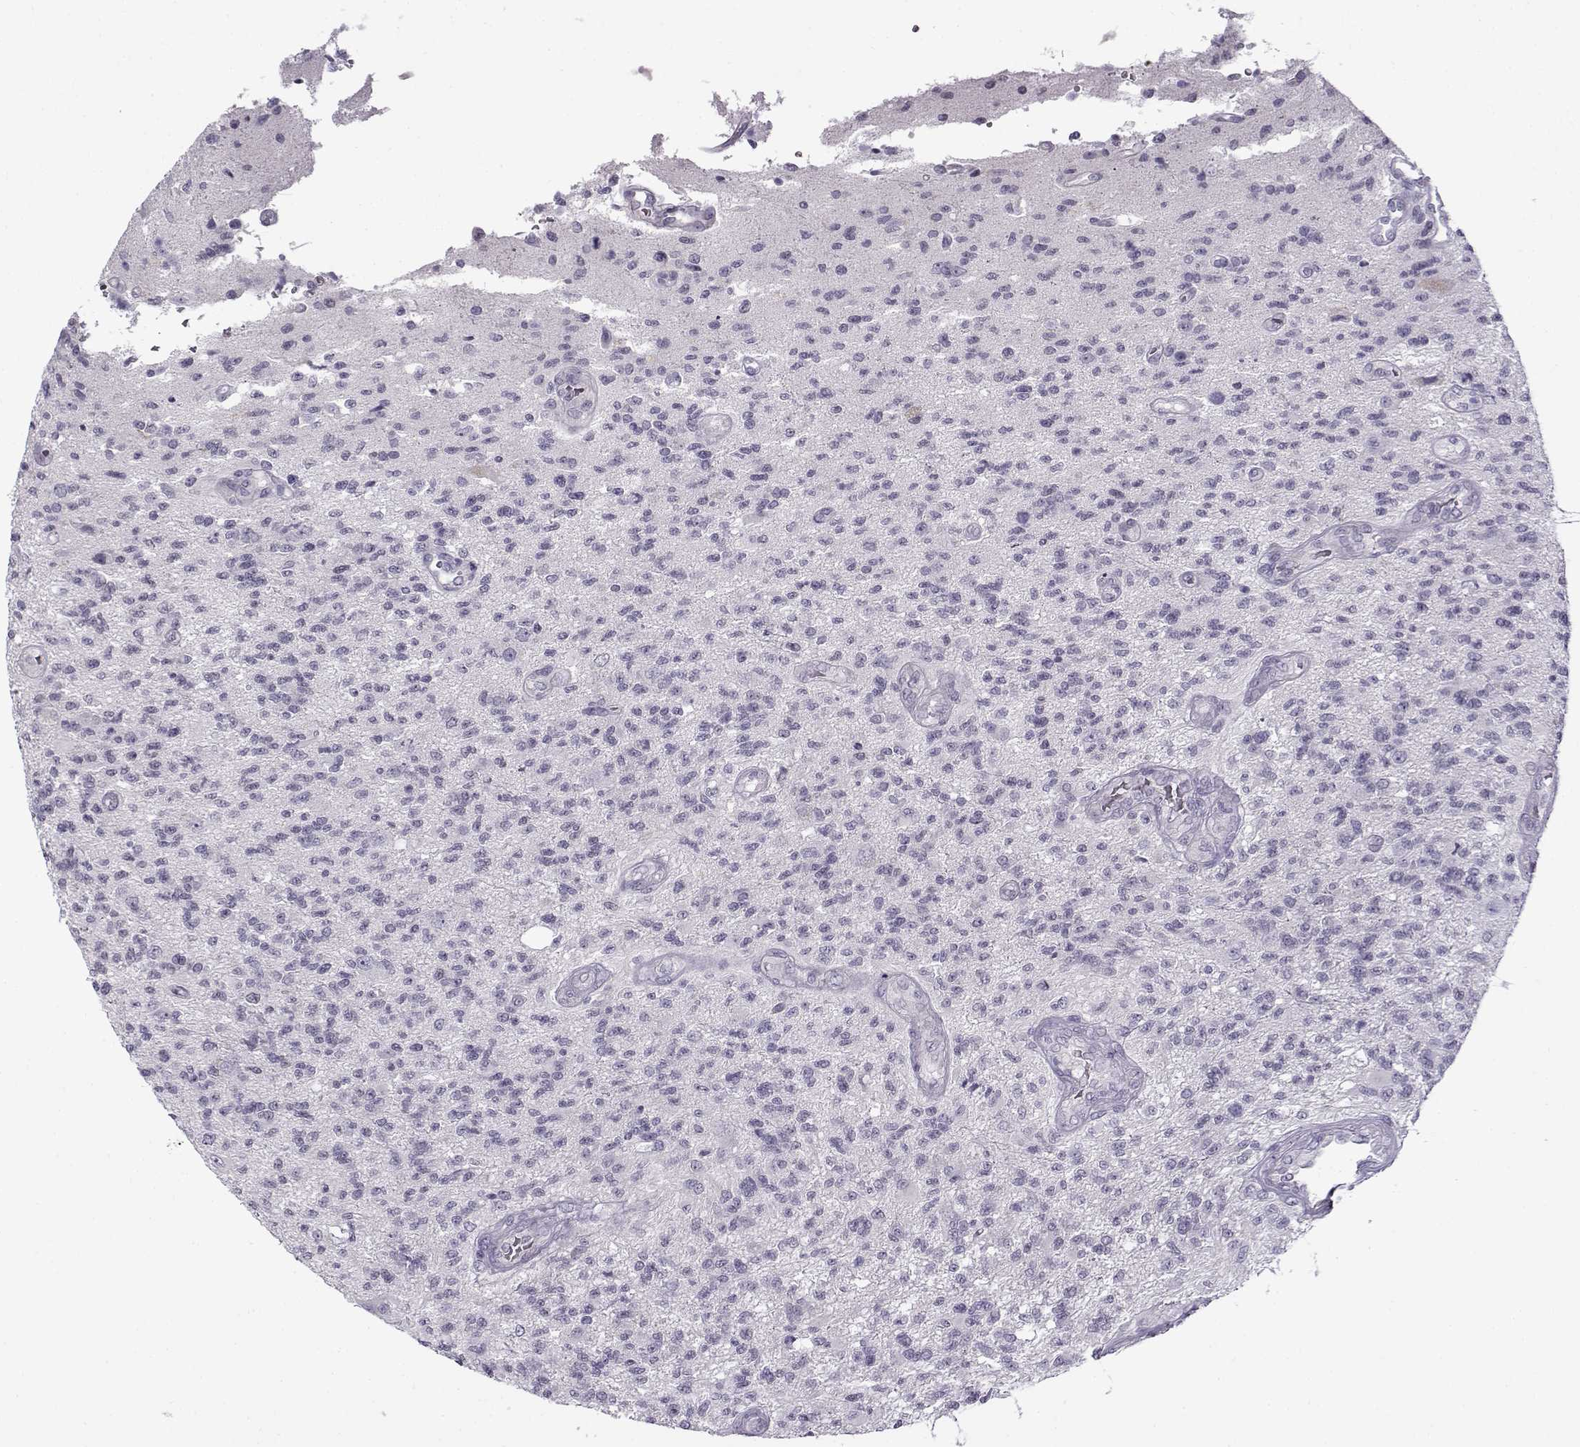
{"staining": {"intensity": "negative", "quantity": "none", "location": "none"}, "tissue": "glioma", "cell_type": "Tumor cells", "image_type": "cancer", "snomed": [{"axis": "morphology", "description": "Glioma, malignant, High grade"}, {"axis": "topography", "description": "Brain"}], "caption": "Glioma was stained to show a protein in brown. There is no significant positivity in tumor cells.", "gene": "TEX55", "patient": {"sex": "male", "age": 56}}